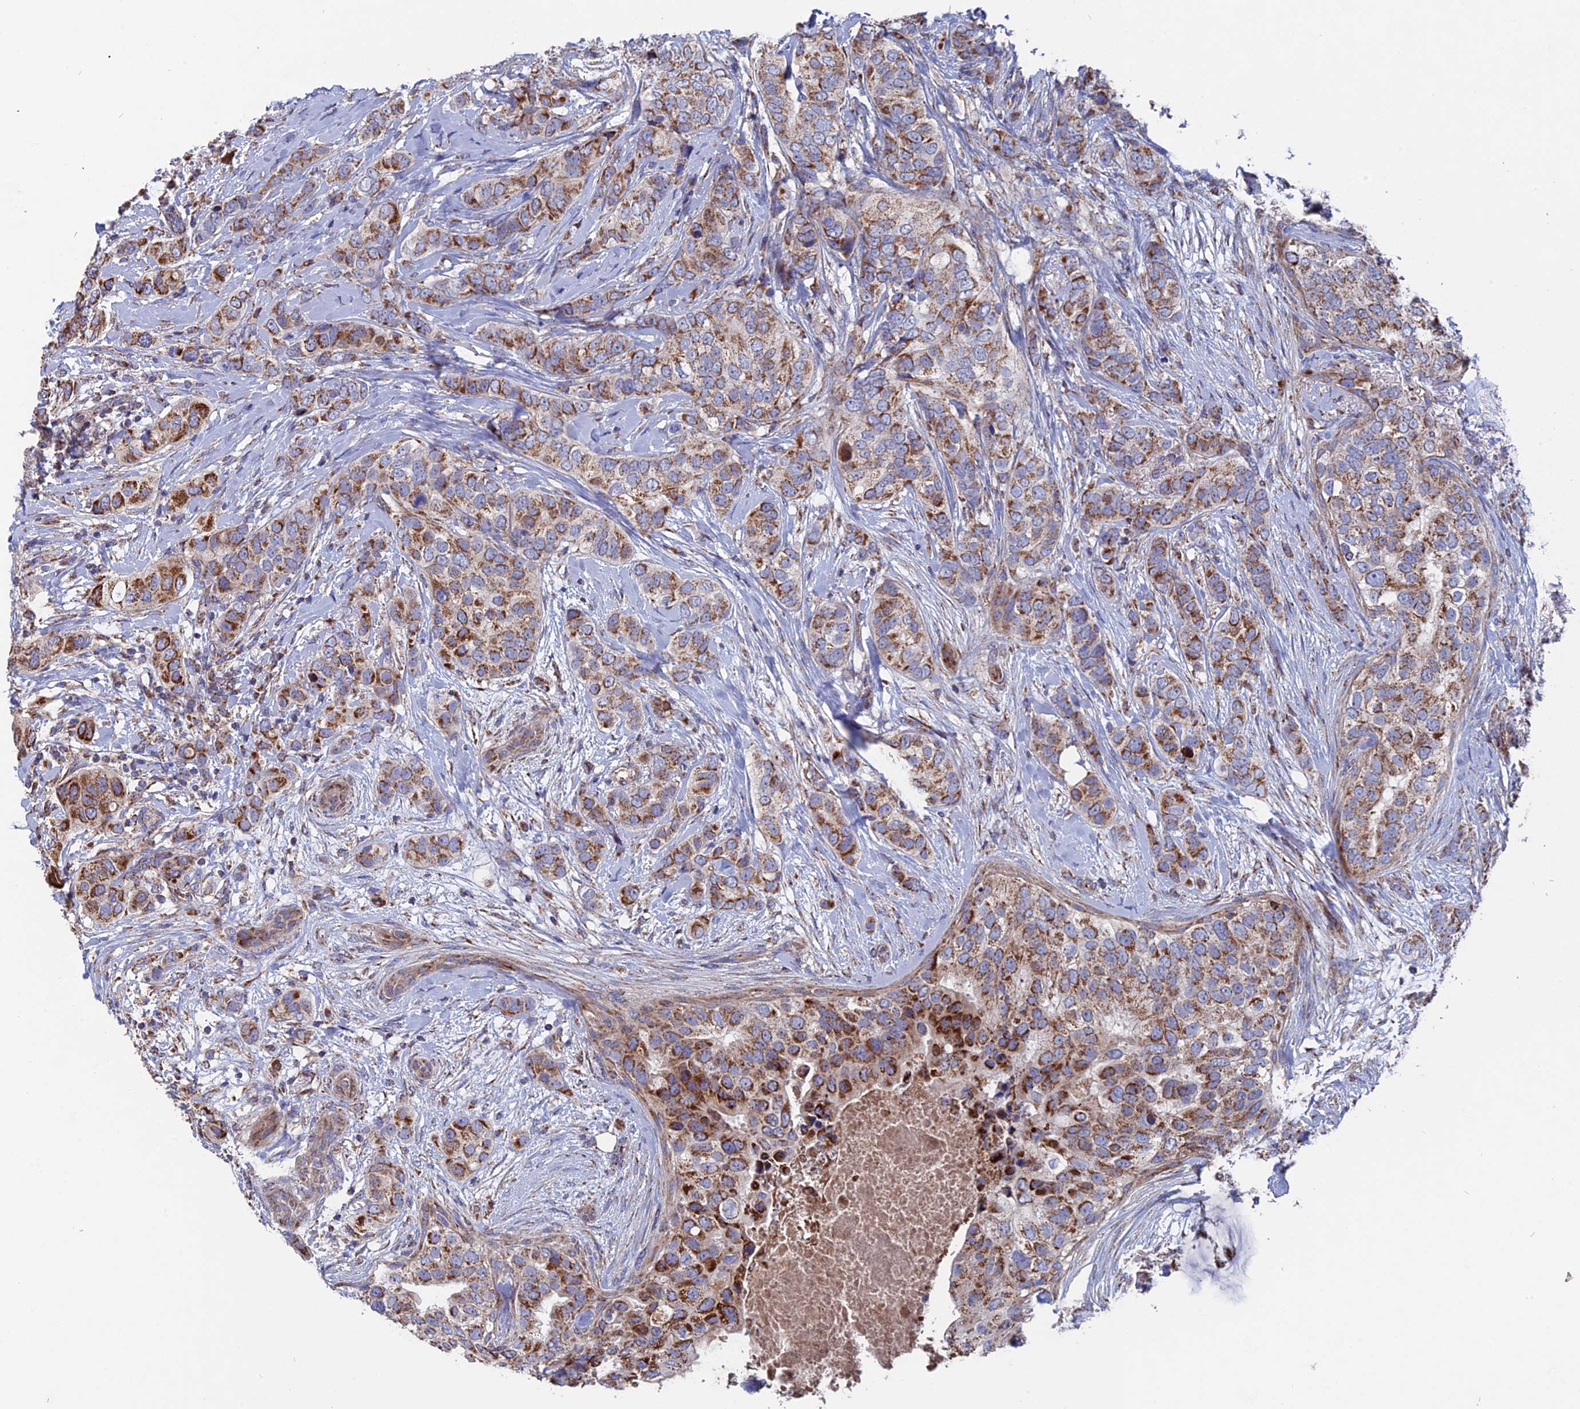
{"staining": {"intensity": "moderate", "quantity": ">75%", "location": "cytoplasmic/membranous"}, "tissue": "breast cancer", "cell_type": "Tumor cells", "image_type": "cancer", "snomed": [{"axis": "morphology", "description": "Lobular carcinoma"}, {"axis": "topography", "description": "Breast"}], "caption": "IHC histopathology image of neoplastic tissue: breast cancer (lobular carcinoma) stained using immunohistochemistry shows medium levels of moderate protein expression localized specifically in the cytoplasmic/membranous of tumor cells, appearing as a cytoplasmic/membranous brown color.", "gene": "TGFA", "patient": {"sex": "female", "age": 51}}